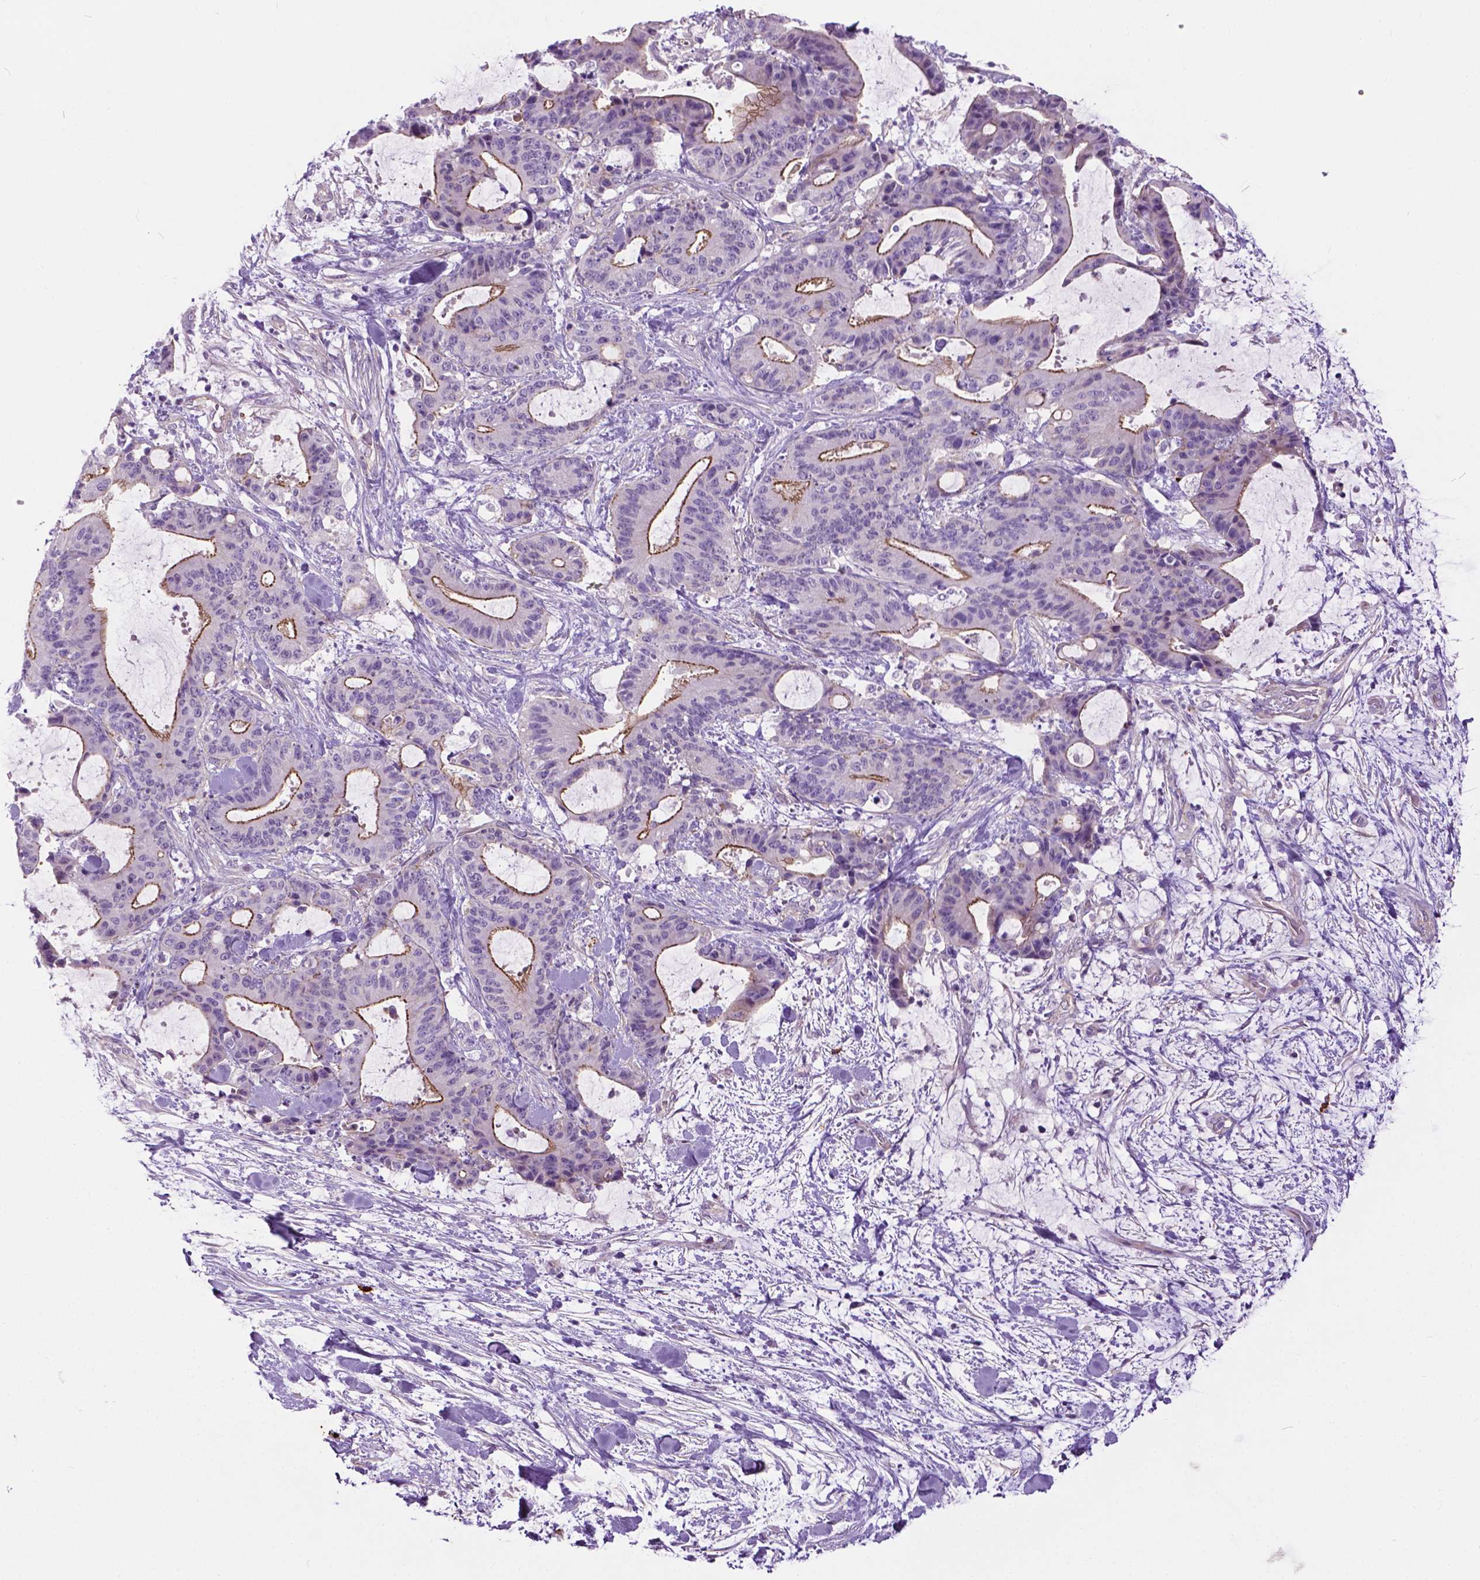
{"staining": {"intensity": "moderate", "quantity": "25%-75%", "location": "cytoplasmic/membranous"}, "tissue": "liver cancer", "cell_type": "Tumor cells", "image_type": "cancer", "snomed": [{"axis": "morphology", "description": "Cholangiocarcinoma"}, {"axis": "topography", "description": "Liver"}], "caption": "A high-resolution micrograph shows immunohistochemistry staining of liver cancer, which demonstrates moderate cytoplasmic/membranous staining in approximately 25%-75% of tumor cells.", "gene": "SPECC1L", "patient": {"sex": "female", "age": 73}}